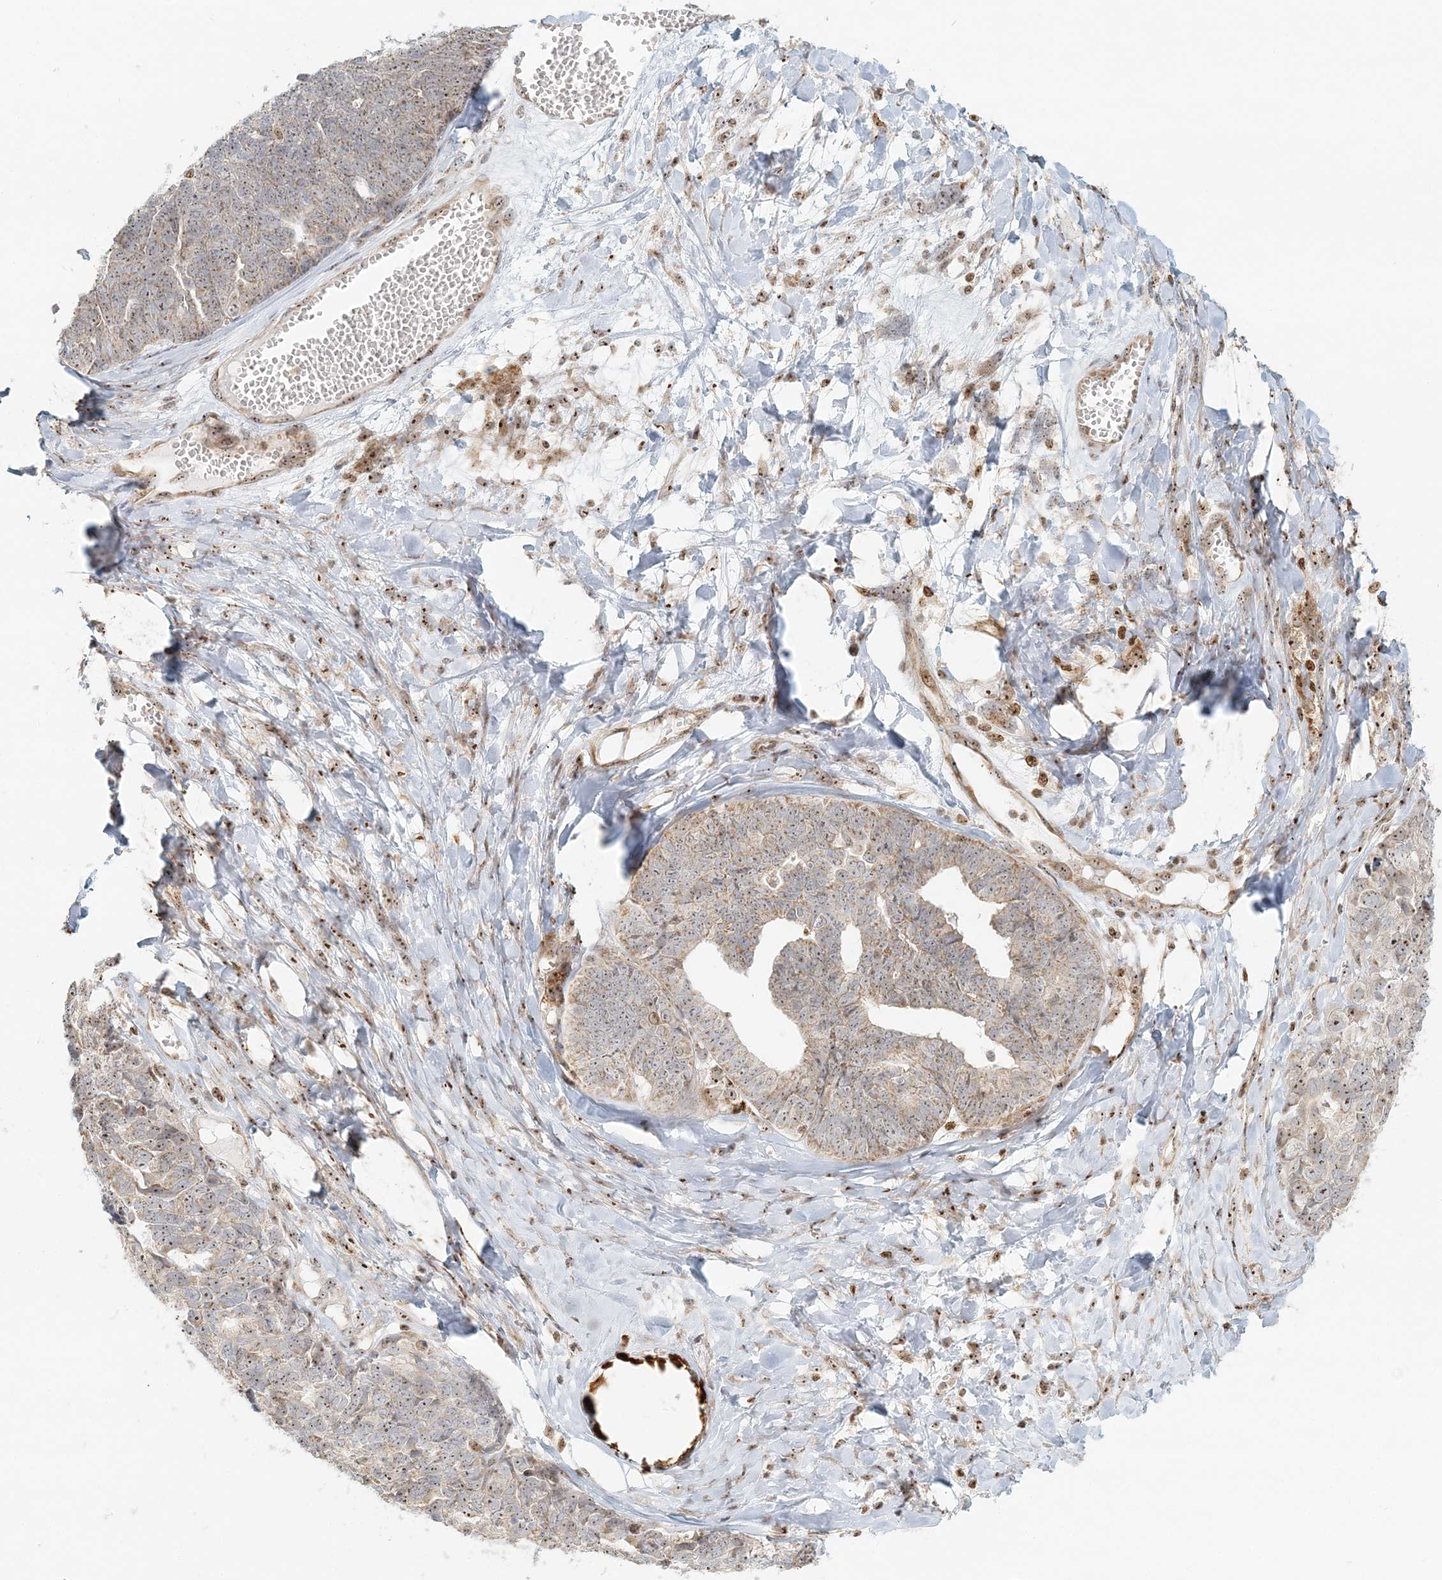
{"staining": {"intensity": "weak", "quantity": ">75%", "location": "nuclear"}, "tissue": "ovarian cancer", "cell_type": "Tumor cells", "image_type": "cancer", "snomed": [{"axis": "morphology", "description": "Cystadenocarcinoma, serous, NOS"}, {"axis": "topography", "description": "Ovary"}], "caption": "There is low levels of weak nuclear staining in tumor cells of serous cystadenocarcinoma (ovarian), as demonstrated by immunohistochemical staining (brown color).", "gene": "UBE2F", "patient": {"sex": "female", "age": 79}}